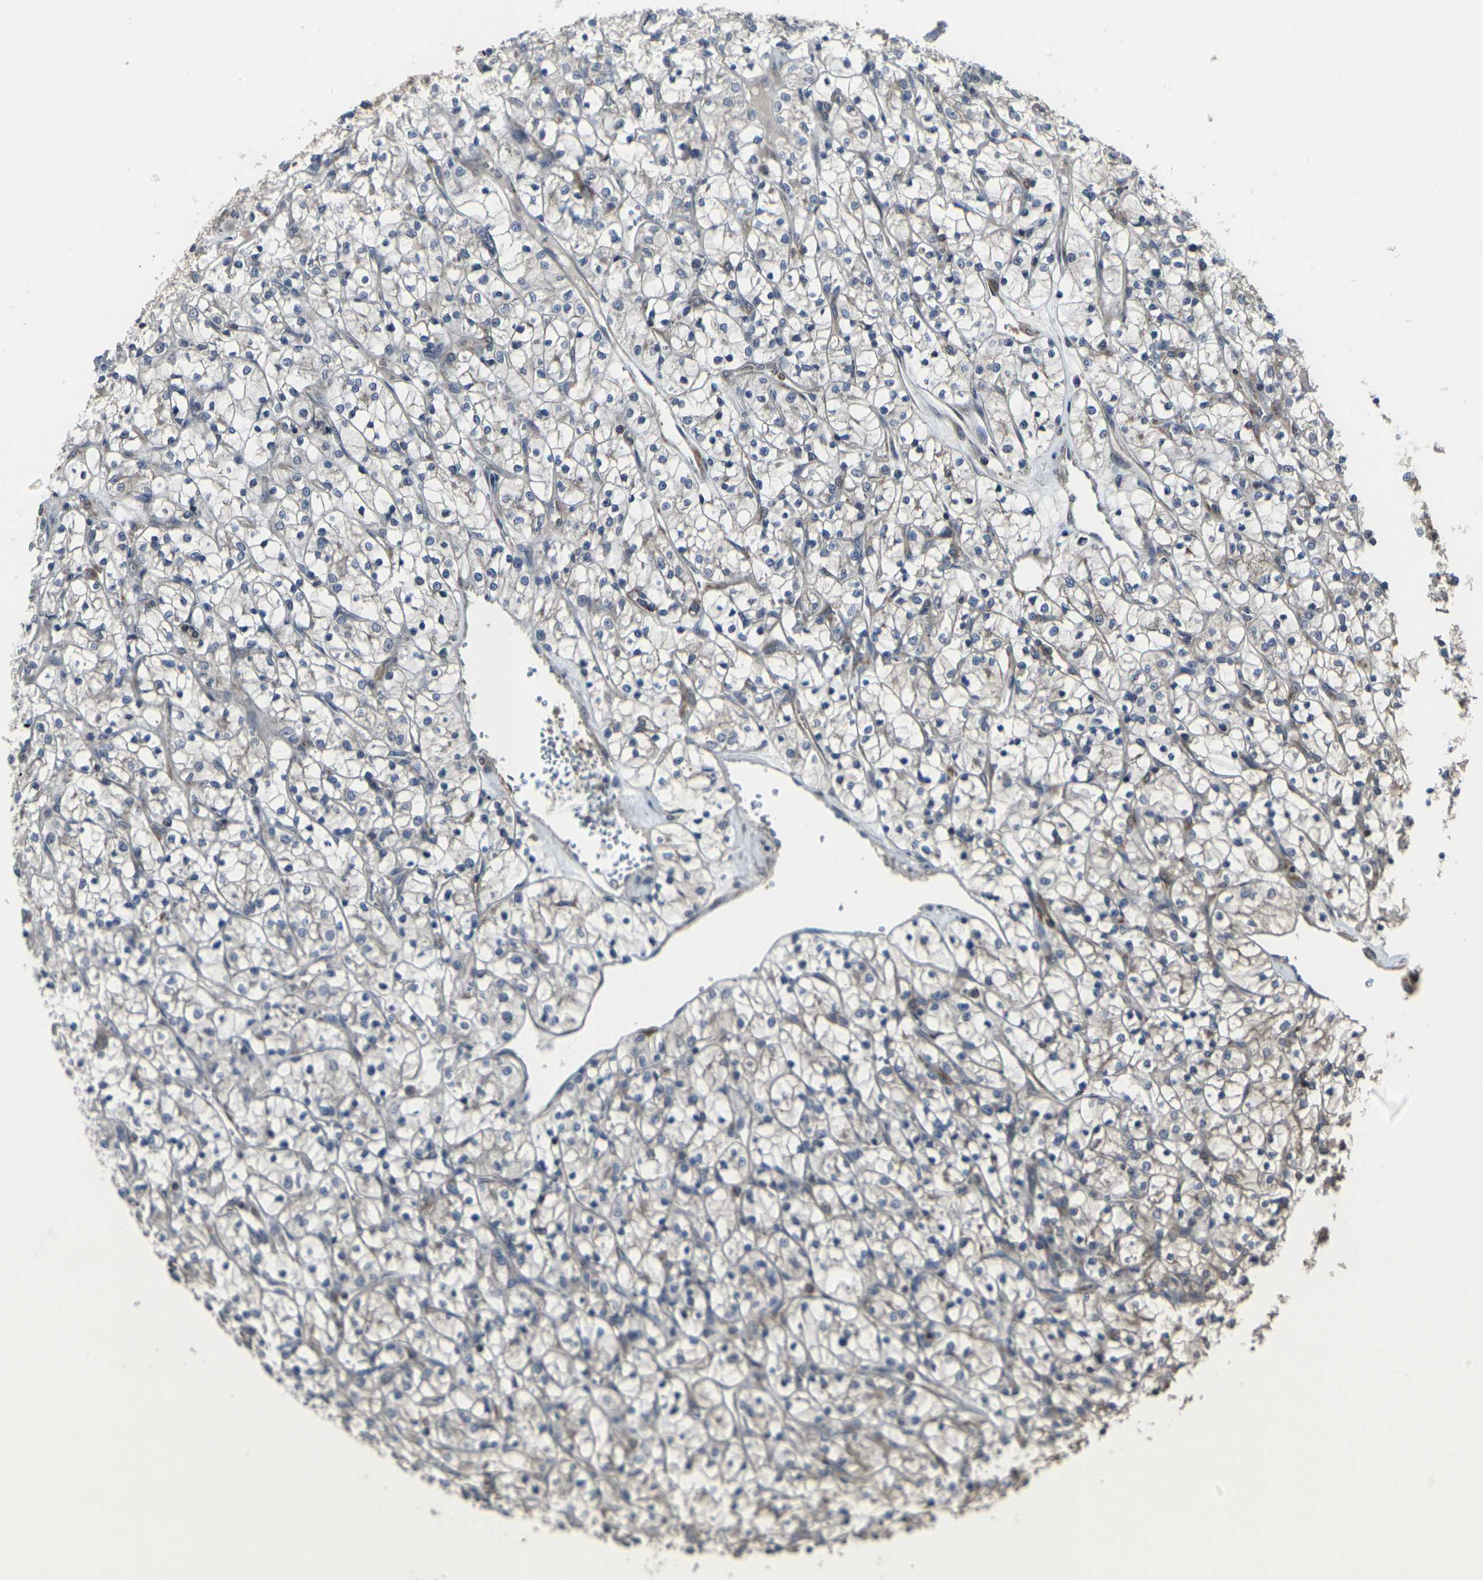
{"staining": {"intensity": "weak", "quantity": "<25%", "location": "cytoplasmic/membranous"}, "tissue": "renal cancer", "cell_type": "Tumor cells", "image_type": "cancer", "snomed": [{"axis": "morphology", "description": "Adenocarcinoma, NOS"}, {"axis": "topography", "description": "Kidney"}], "caption": "DAB immunohistochemical staining of human renal adenocarcinoma shows no significant expression in tumor cells.", "gene": "PRKACB", "patient": {"sex": "female", "age": 69}}